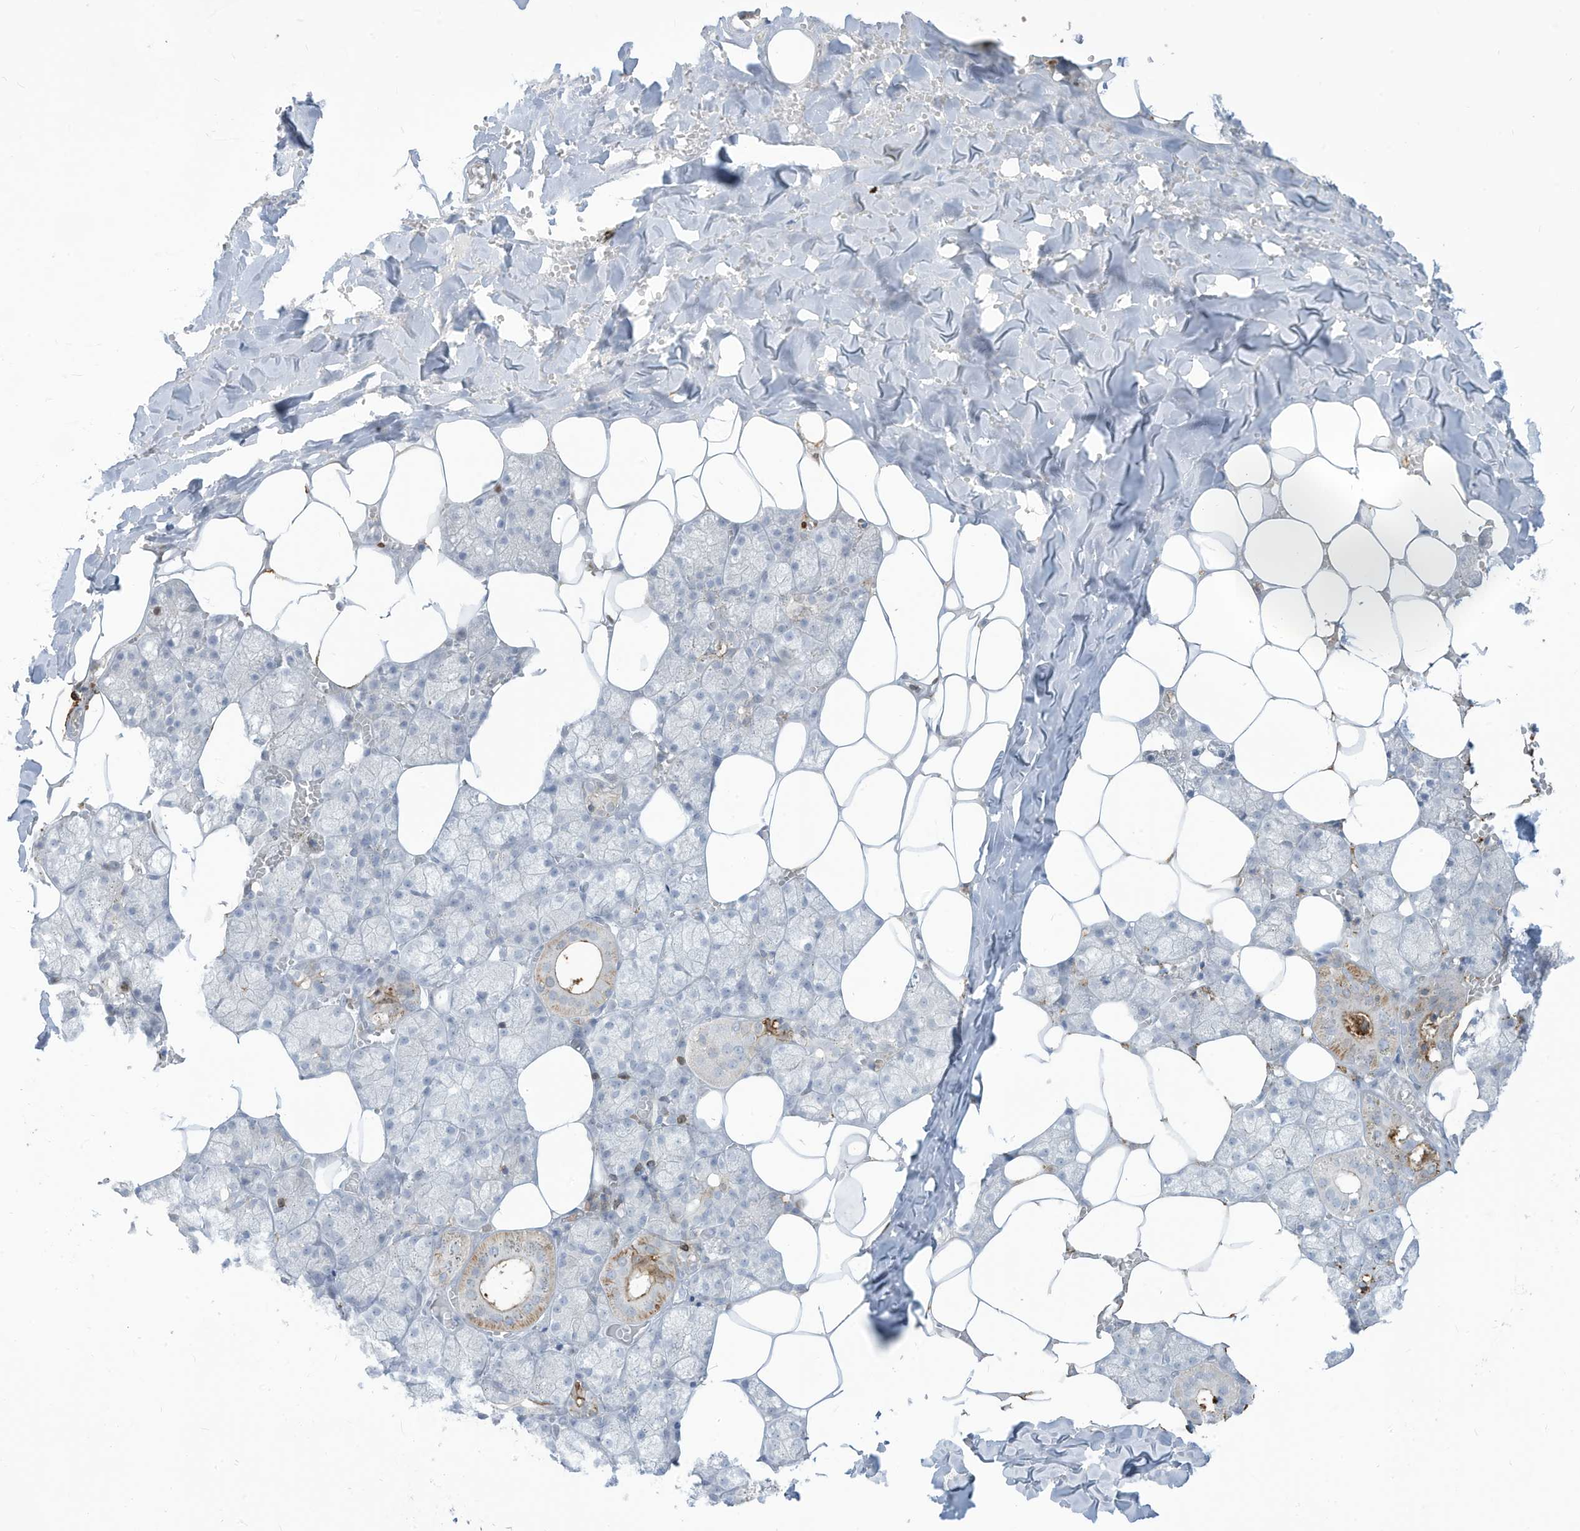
{"staining": {"intensity": "moderate", "quantity": "<25%", "location": "cytoplasmic/membranous"}, "tissue": "salivary gland", "cell_type": "Glandular cells", "image_type": "normal", "snomed": [{"axis": "morphology", "description": "Normal tissue, NOS"}, {"axis": "topography", "description": "Salivary gland"}], "caption": "There is low levels of moderate cytoplasmic/membranous expression in glandular cells of benign salivary gland, as demonstrated by immunohistochemical staining (brown color).", "gene": "NOTO", "patient": {"sex": "male", "age": 62}}